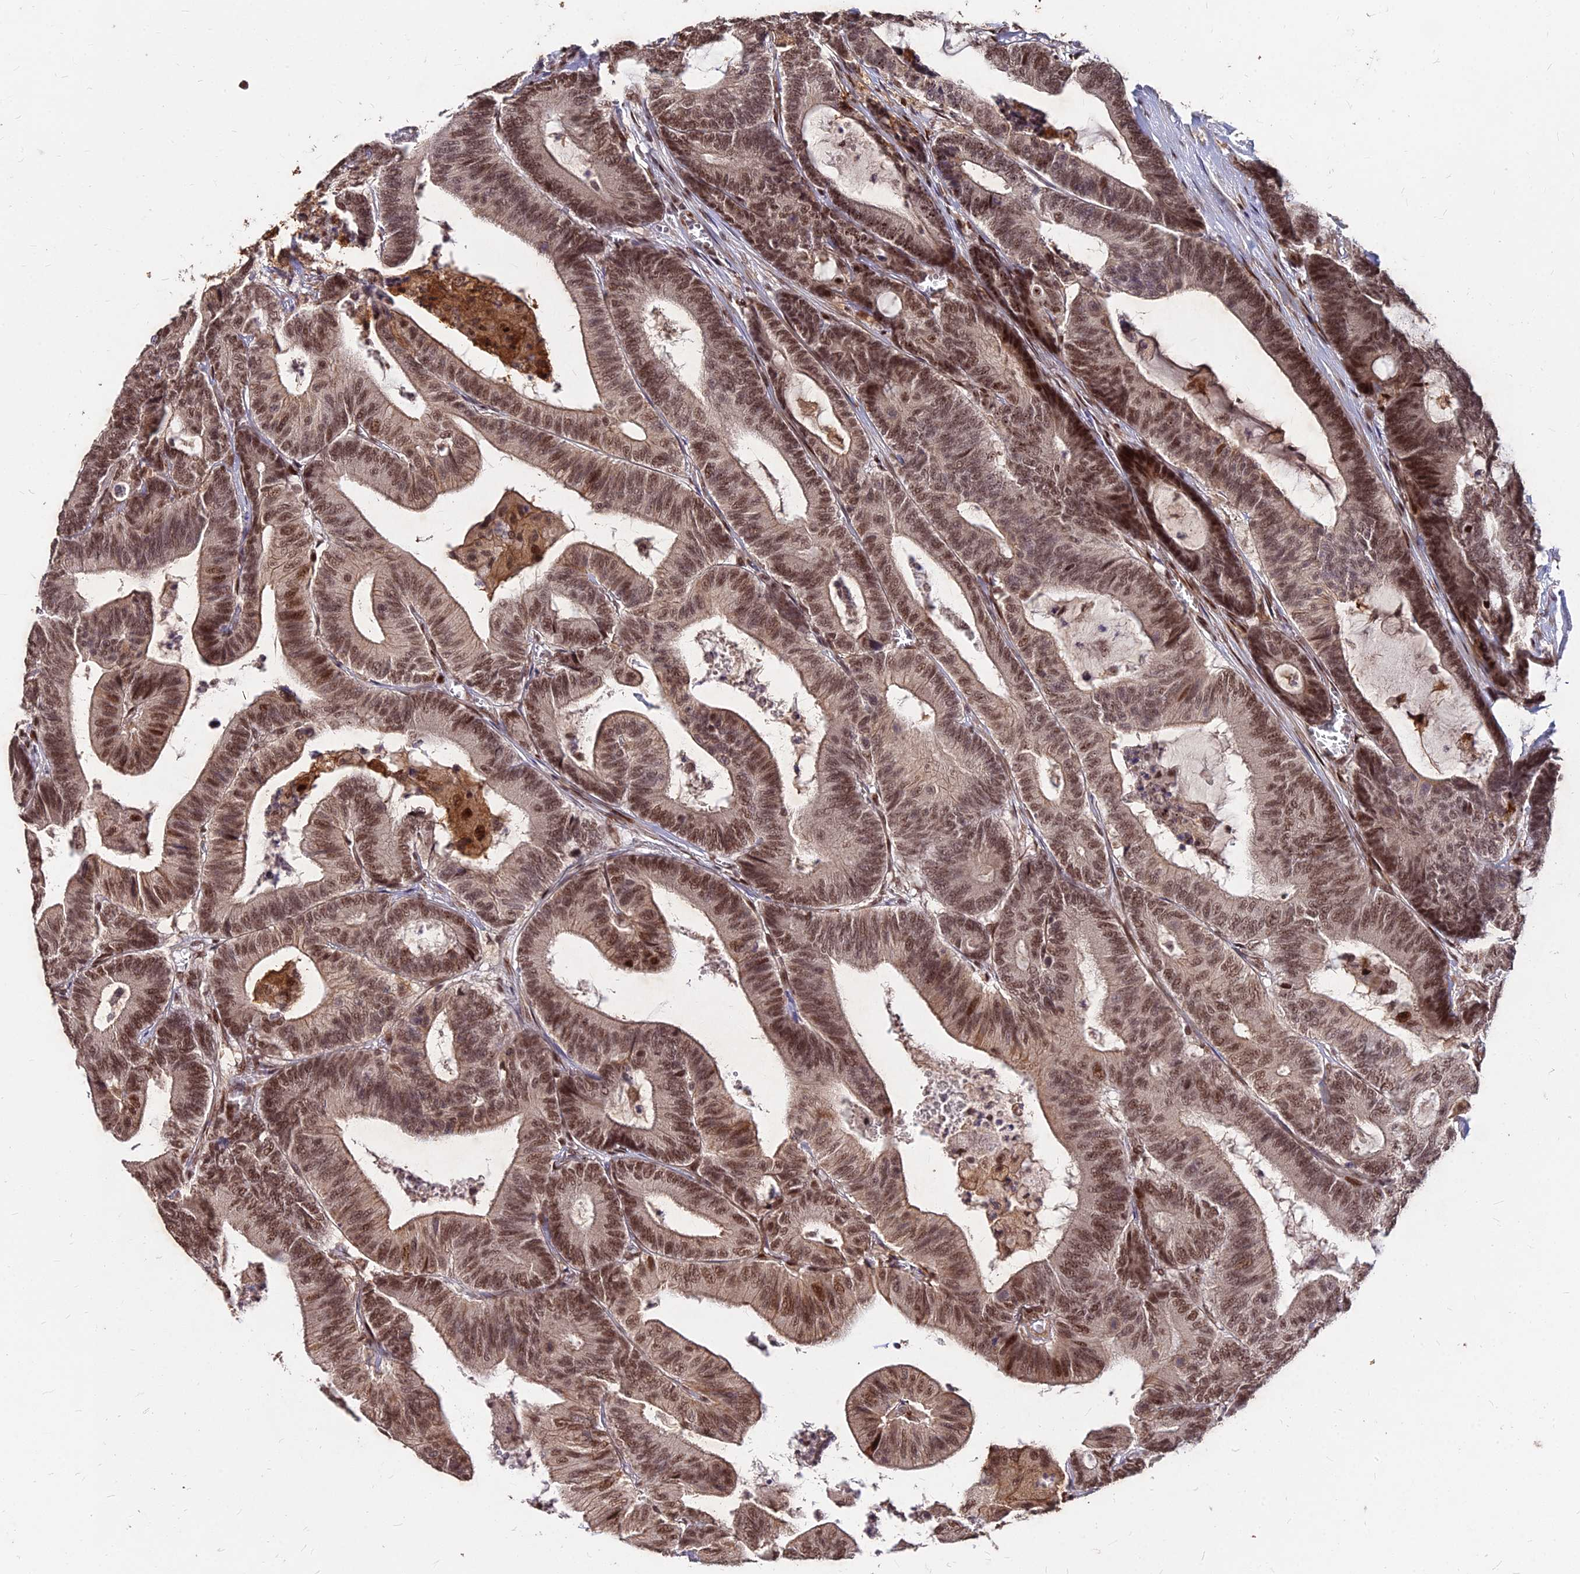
{"staining": {"intensity": "moderate", "quantity": ">75%", "location": "nuclear"}, "tissue": "colorectal cancer", "cell_type": "Tumor cells", "image_type": "cancer", "snomed": [{"axis": "morphology", "description": "Adenocarcinoma, NOS"}, {"axis": "topography", "description": "Colon"}], "caption": "An immunohistochemistry histopathology image of tumor tissue is shown. Protein staining in brown highlights moderate nuclear positivity in colorectal adenocarcinoma within tumor cells.", "gene": "ZBED4", "patient": {"sex": "female", "age": 84}}